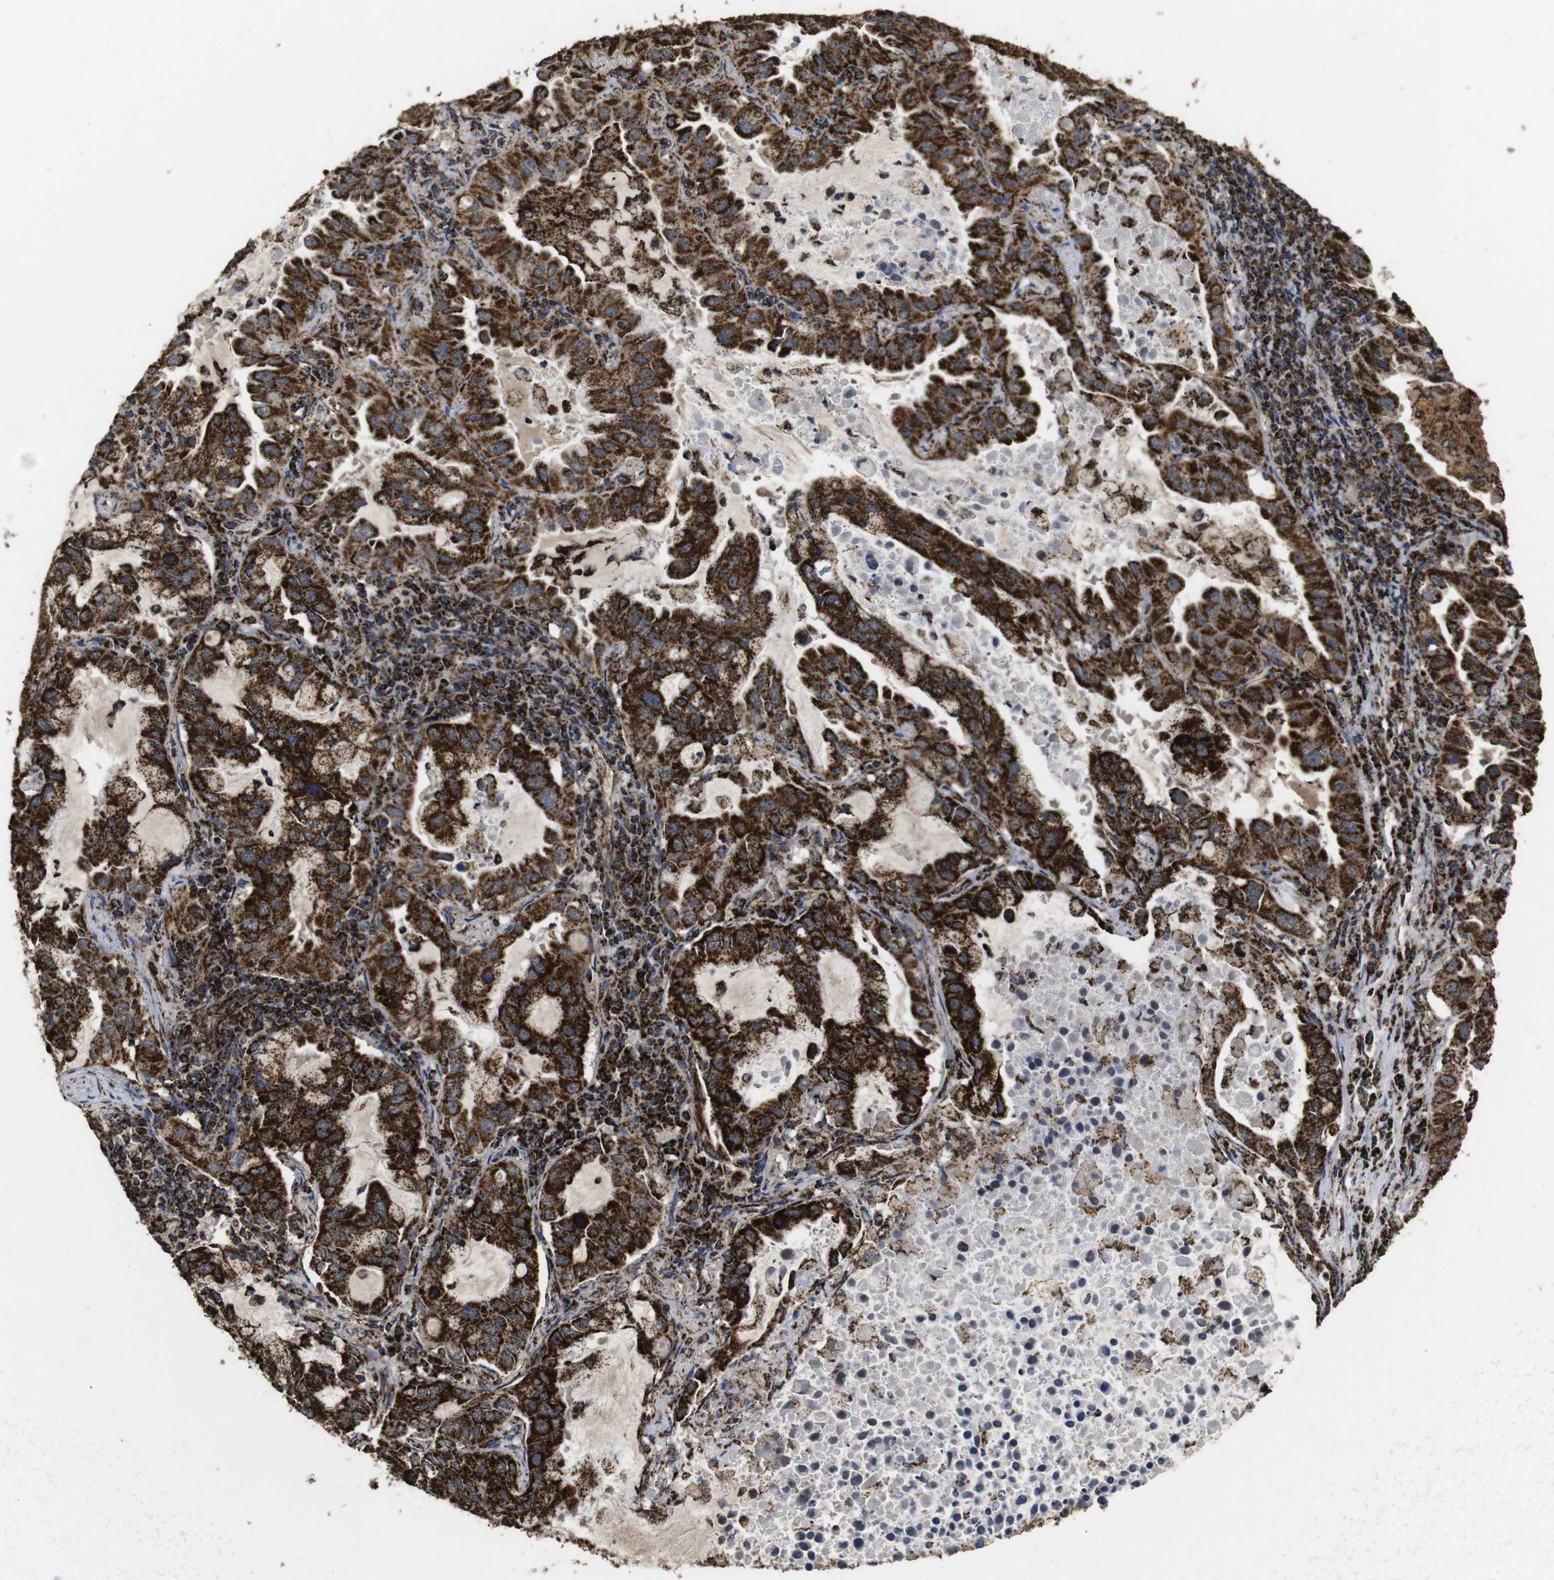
{"staining": {"intensity": "strong", "quantity": ">75%", "location": "cytoplasmic/membranous"}, "tissue": "lung cancer", "cell_type": "Tumor cells", "image_type": "cancer", "snomed": [{"axis": "morphology", "description": "Adenocarcinoma, NOS"}, {"axis": "topography", "description": "Lung"}], "caption": "A photomicrograph showing strong cytoplasmic/membranous positivity in about >75% of tumor cells in lung adenocarcinoma, as visualized by brown immunohistochemical staining.", "gene": "ATP5F1A", "patient": {"sex": "male", "age": 64}}